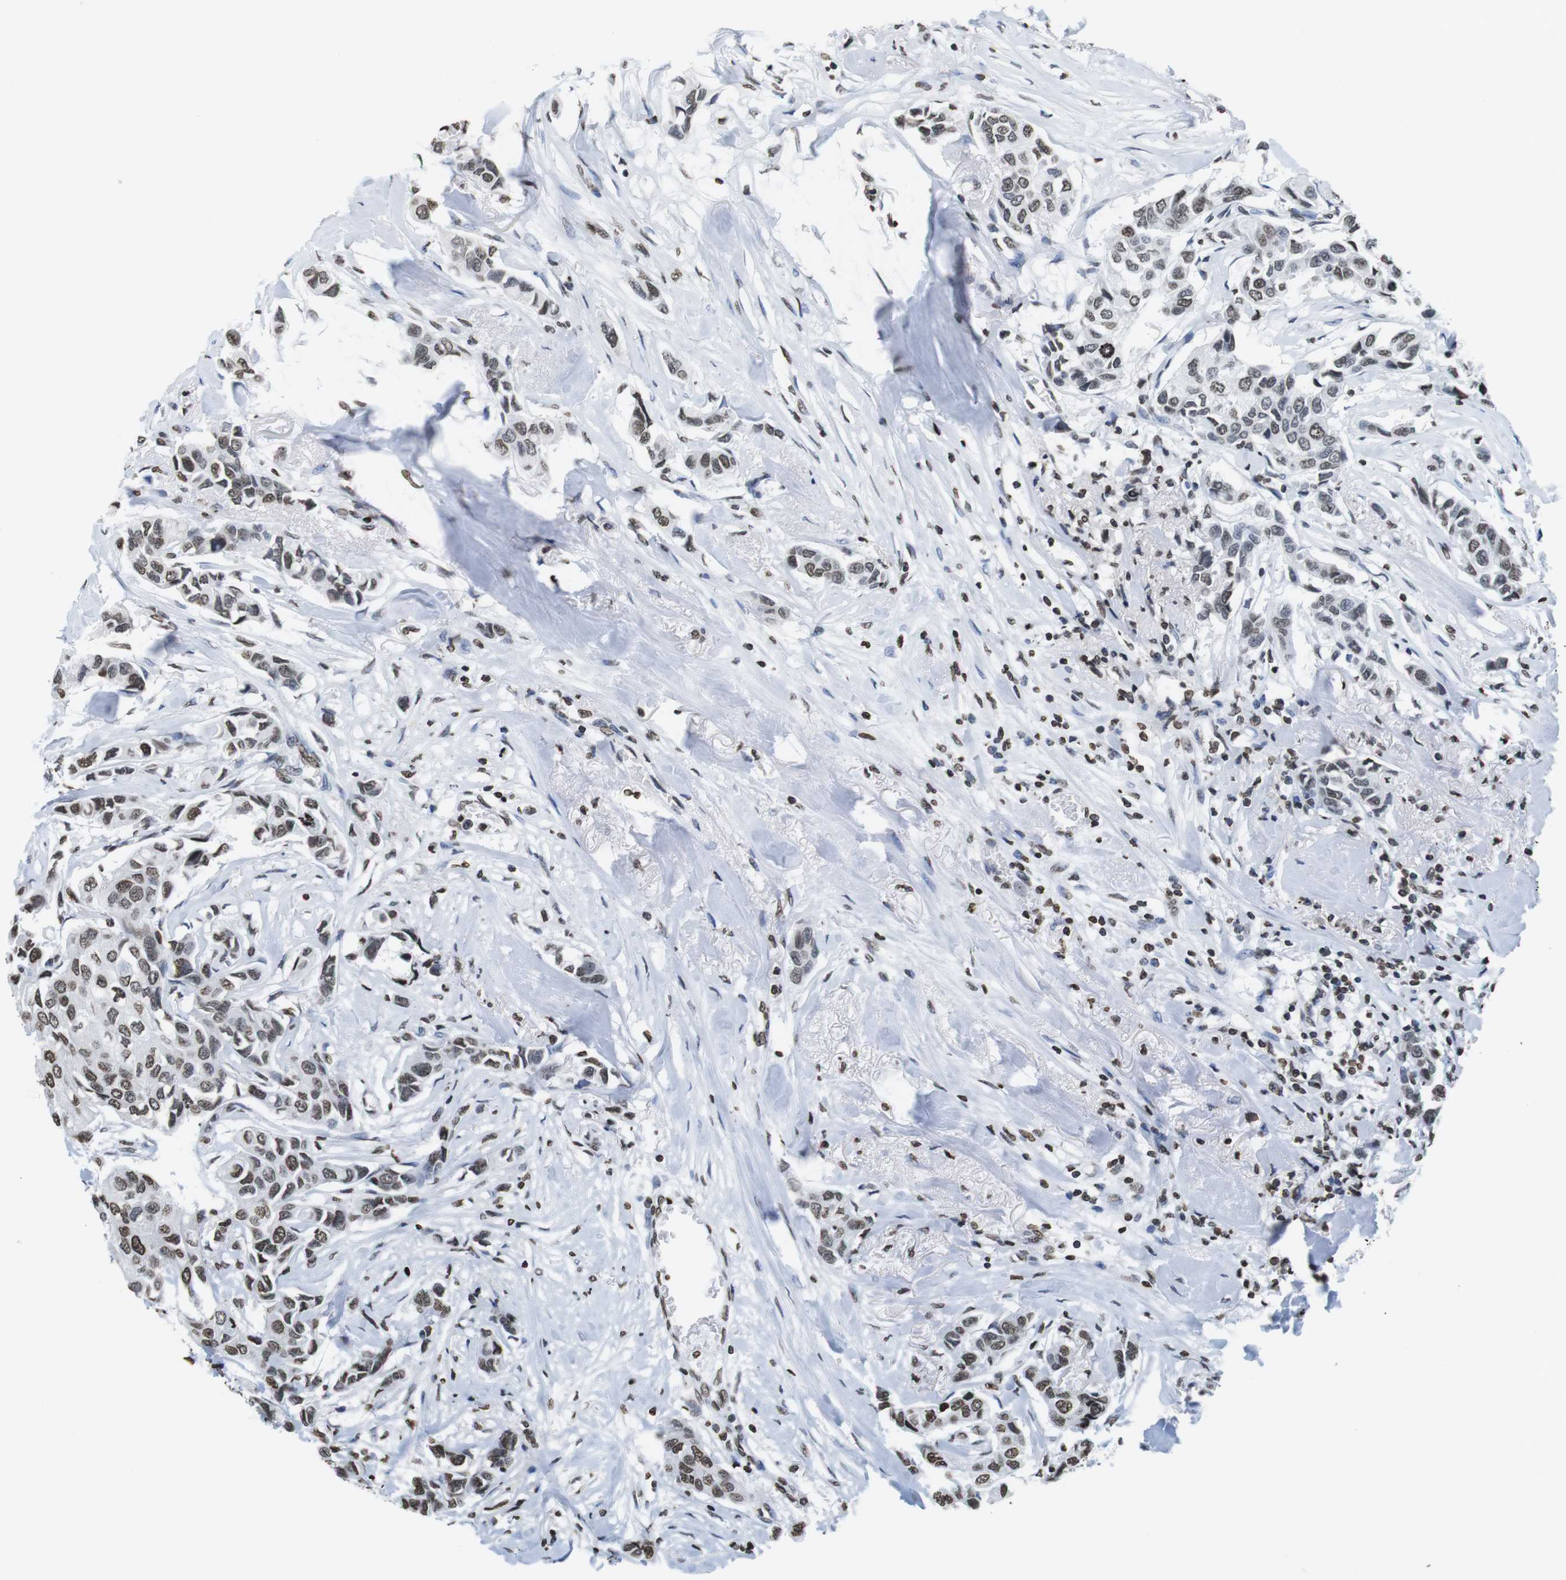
{"staining": {"intensity": "moderate", "quantity": ">75%", "location": "nuclear"}, "tissue": "breast cancer", "cell_type": "Tumor cells", "image_type": "cancer", "snomed": [{"axis": "morphology", "description": "Duct carcinoma"}, {"axis": "topography", "description": "Breast"}], "caption": "A medium amount of moderate nuclear staining is appreciated in approximately >75% of tumor cells in breast infiltrating ductal carcinoma tissue.", "gene": "BSX", "patient": {"sex": "female", "age": 80}}